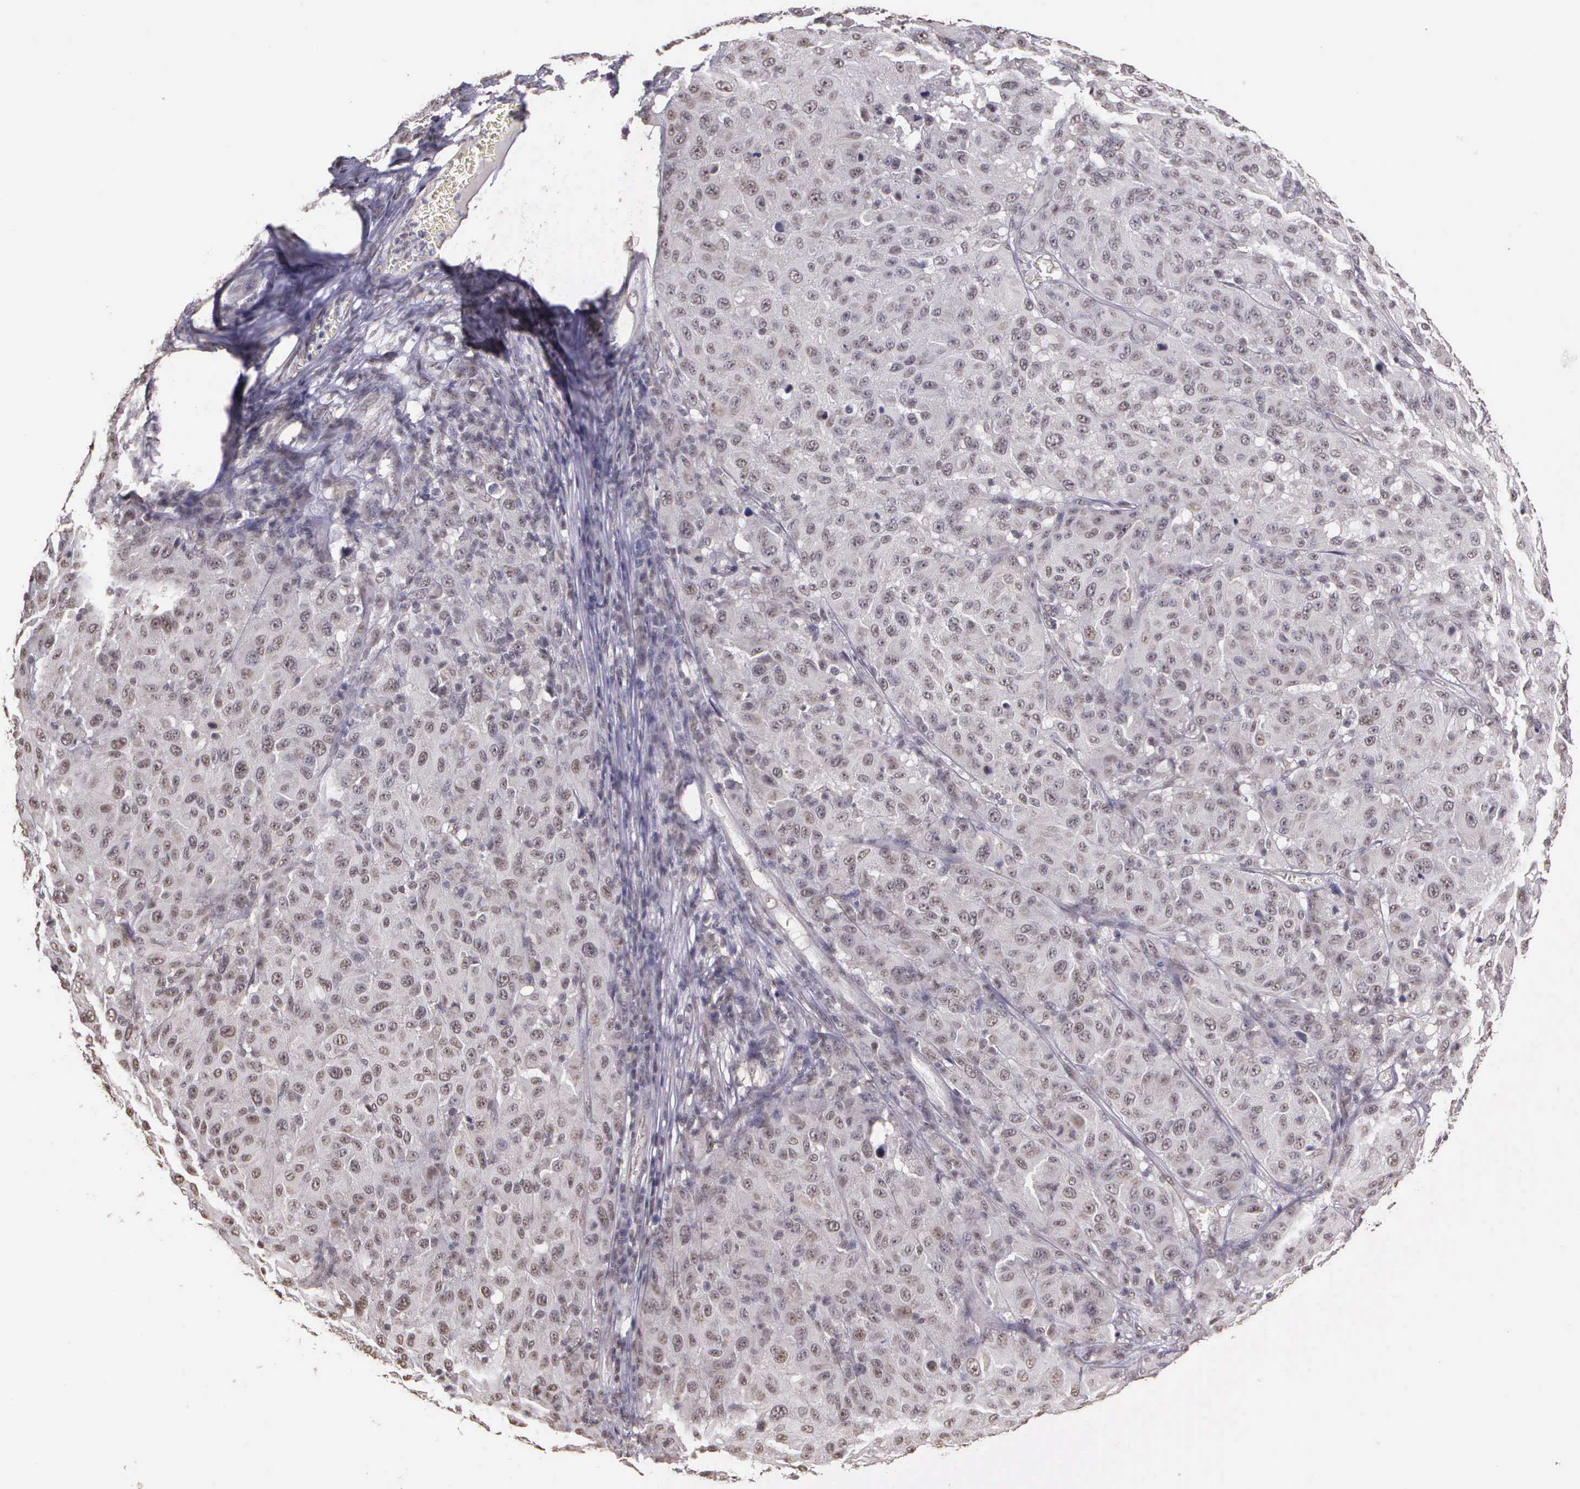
{"staining": {"intensity": "negative", "quantity": "none", "location": "none"}, "tissue": "melanoma", "cell_type": "Tumor cells", "image_type": "cancer", "snomed": [{"axis": "morphology", "description": "Malignant melanoma, NOS"}, {"axis": "topography", "description": "Skin"}], "caption": "DAB (3,3'-diaminobenzidine) immunohistochemical staining of human malignant melanoma shows no significant expression in tumor cells.", "gene": "ARMCX5", "patient": {"sex": "female", "age": 77}}